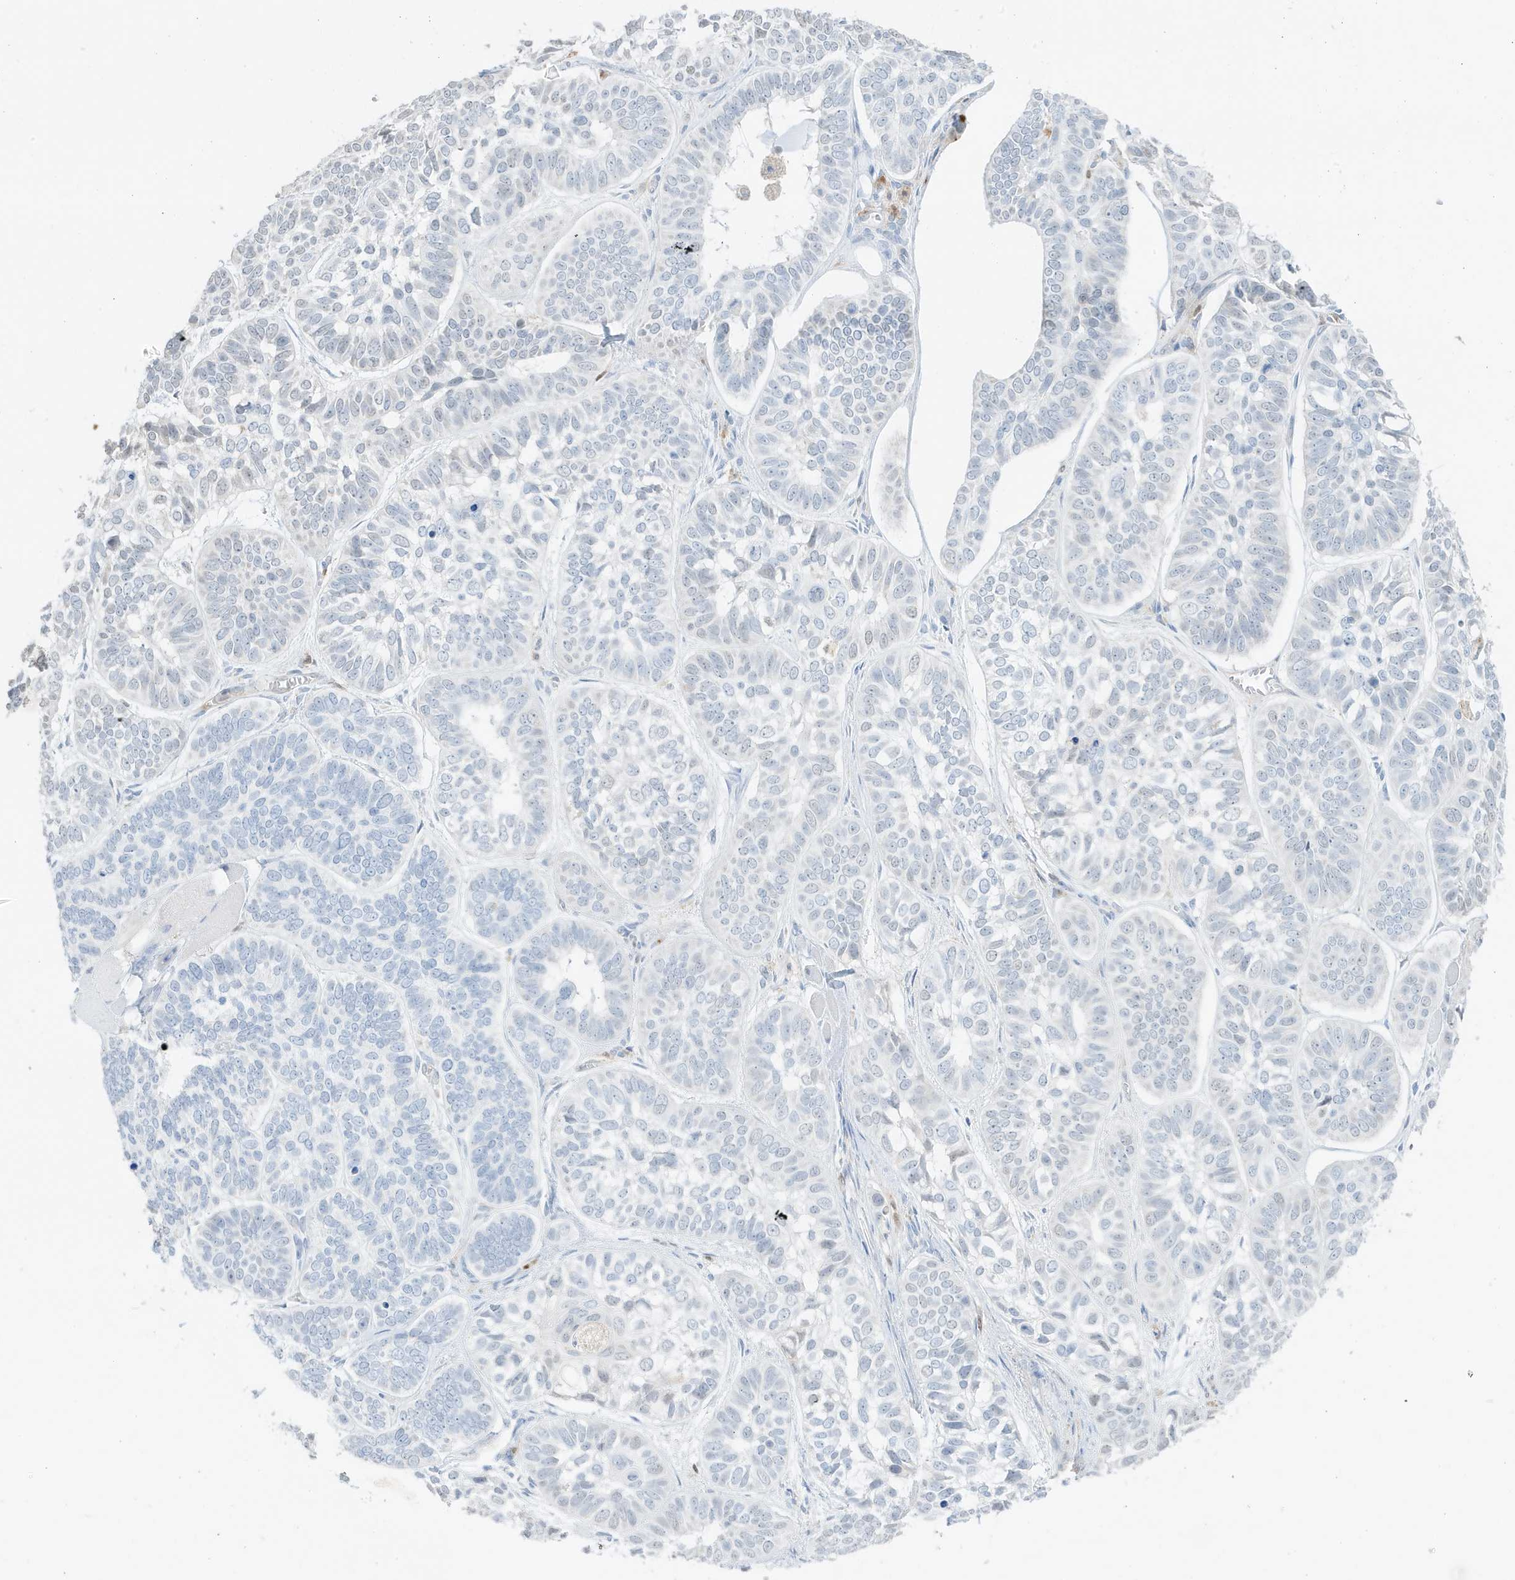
{"staining": {"intensity": "negative", "quantity": "none", "location": "none"}, "tissue": "skin cancer", "cell_type": "Tumor cells", "image_type": "cancer", "snomed": [{"axis": "morphology", "description": "Basal cell carcinoma"}, {"axis": "topography", "description": "Skin"}], "caption": "Skin basal cell carcinoma was stained to show a protein in brown. There is no significant positivity in tumor cells.", "gene": "GCA", "patient": {"sex": "male", "age": 62}}